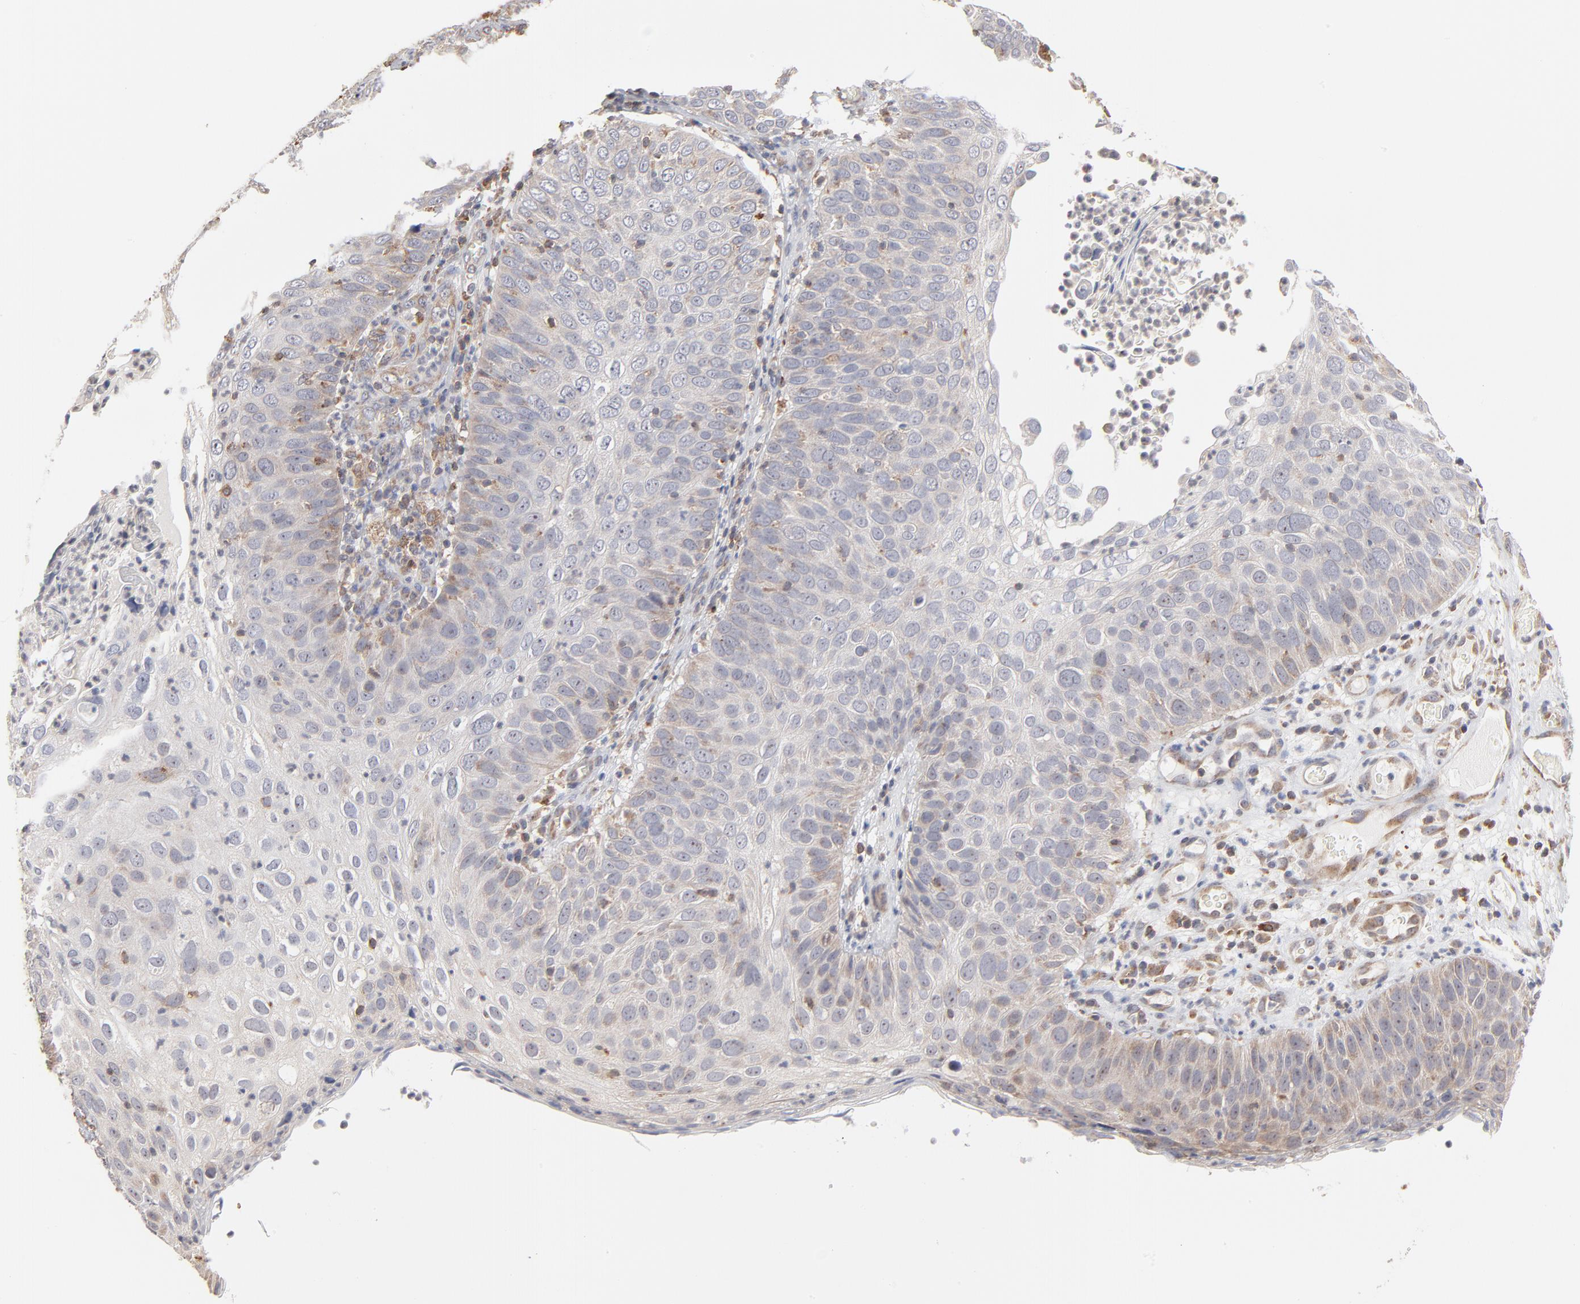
{"staining": {"intensity": "weak", "quantity": "25%-75%", "location": "cytoplasmic/membranous"}, "tissue": "skin cancer", "cell_type": "Tumor cells", "image_type": "cancer", "snomed": [{"axis": "morphology", "description": "Squamous cell carcinoma, NOS"}, {"axis": "topography", "description": "Skin"}], "caption": "Immunohistochemistry micrograph of human skin cancer (squamous cell carcinoma) stained for a protein (brown), which exhibits low levels of weak cytoplasmic/membranous expression in about 25%-75% of tumor cells.", "gene": "RNF213", "patient": {"sex": "male", "age": 87}}